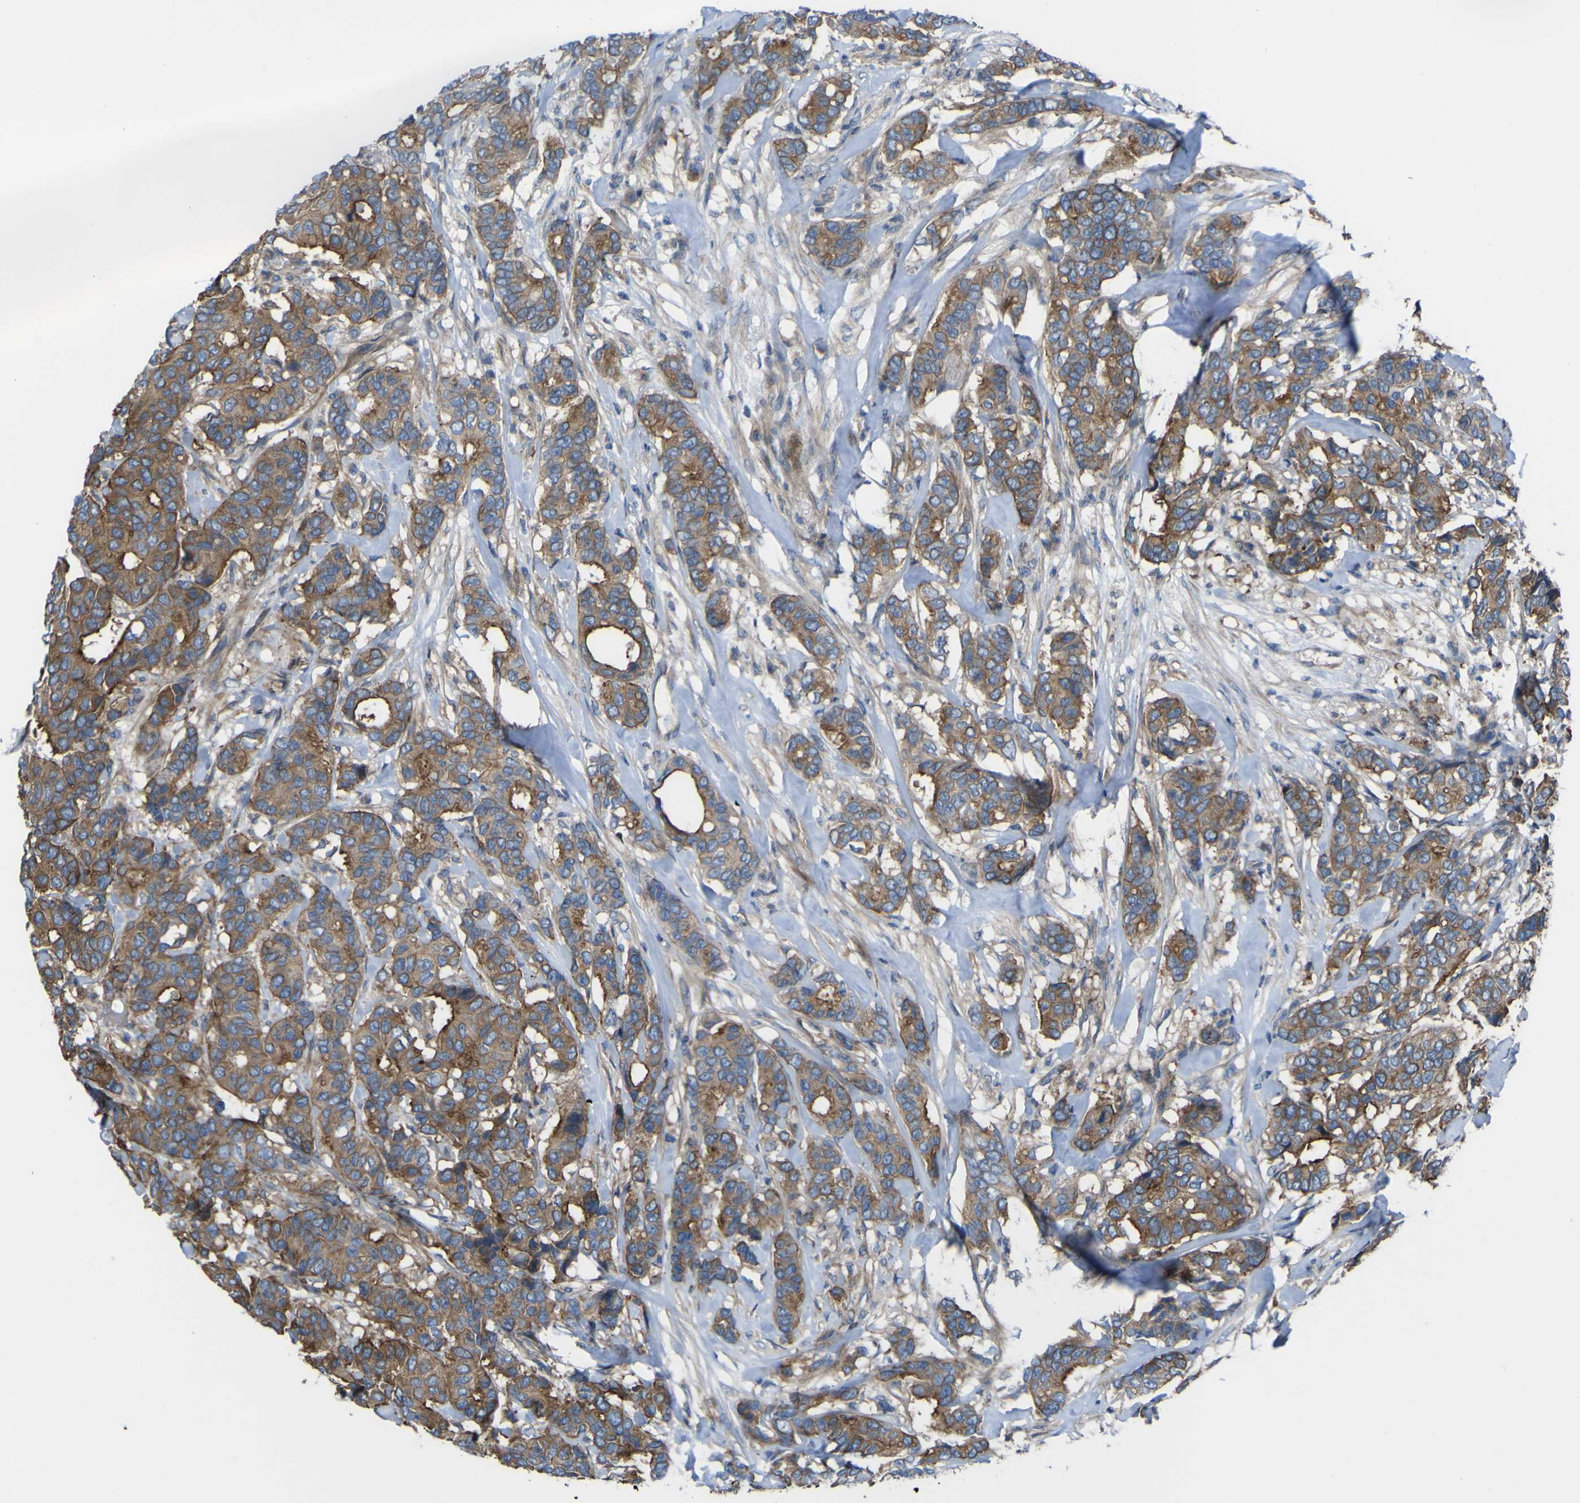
{"staining": {"intensity": "moderate", "quantity": ">75%", "location": "cytoplasmic/membranous"}, "tissue": "breast cancer", "cell_type": "Tumor cells", "image_type": "cancer", "snomed": [{"axis": "morphology", "description": "Duct carcinoma"}, {"axis": "topography", "description": "Breast"}], "caption": "A medium amount of moderate cytoplasmic/membranous positivity is identified in about >75% of tumor cells in intraductal carcinoma (breast) tissue. (DAB IHC with brightfield microscopy, high magnification).", "gene": "FBXO30", "patient": {"sex": "female", "age": 87}}